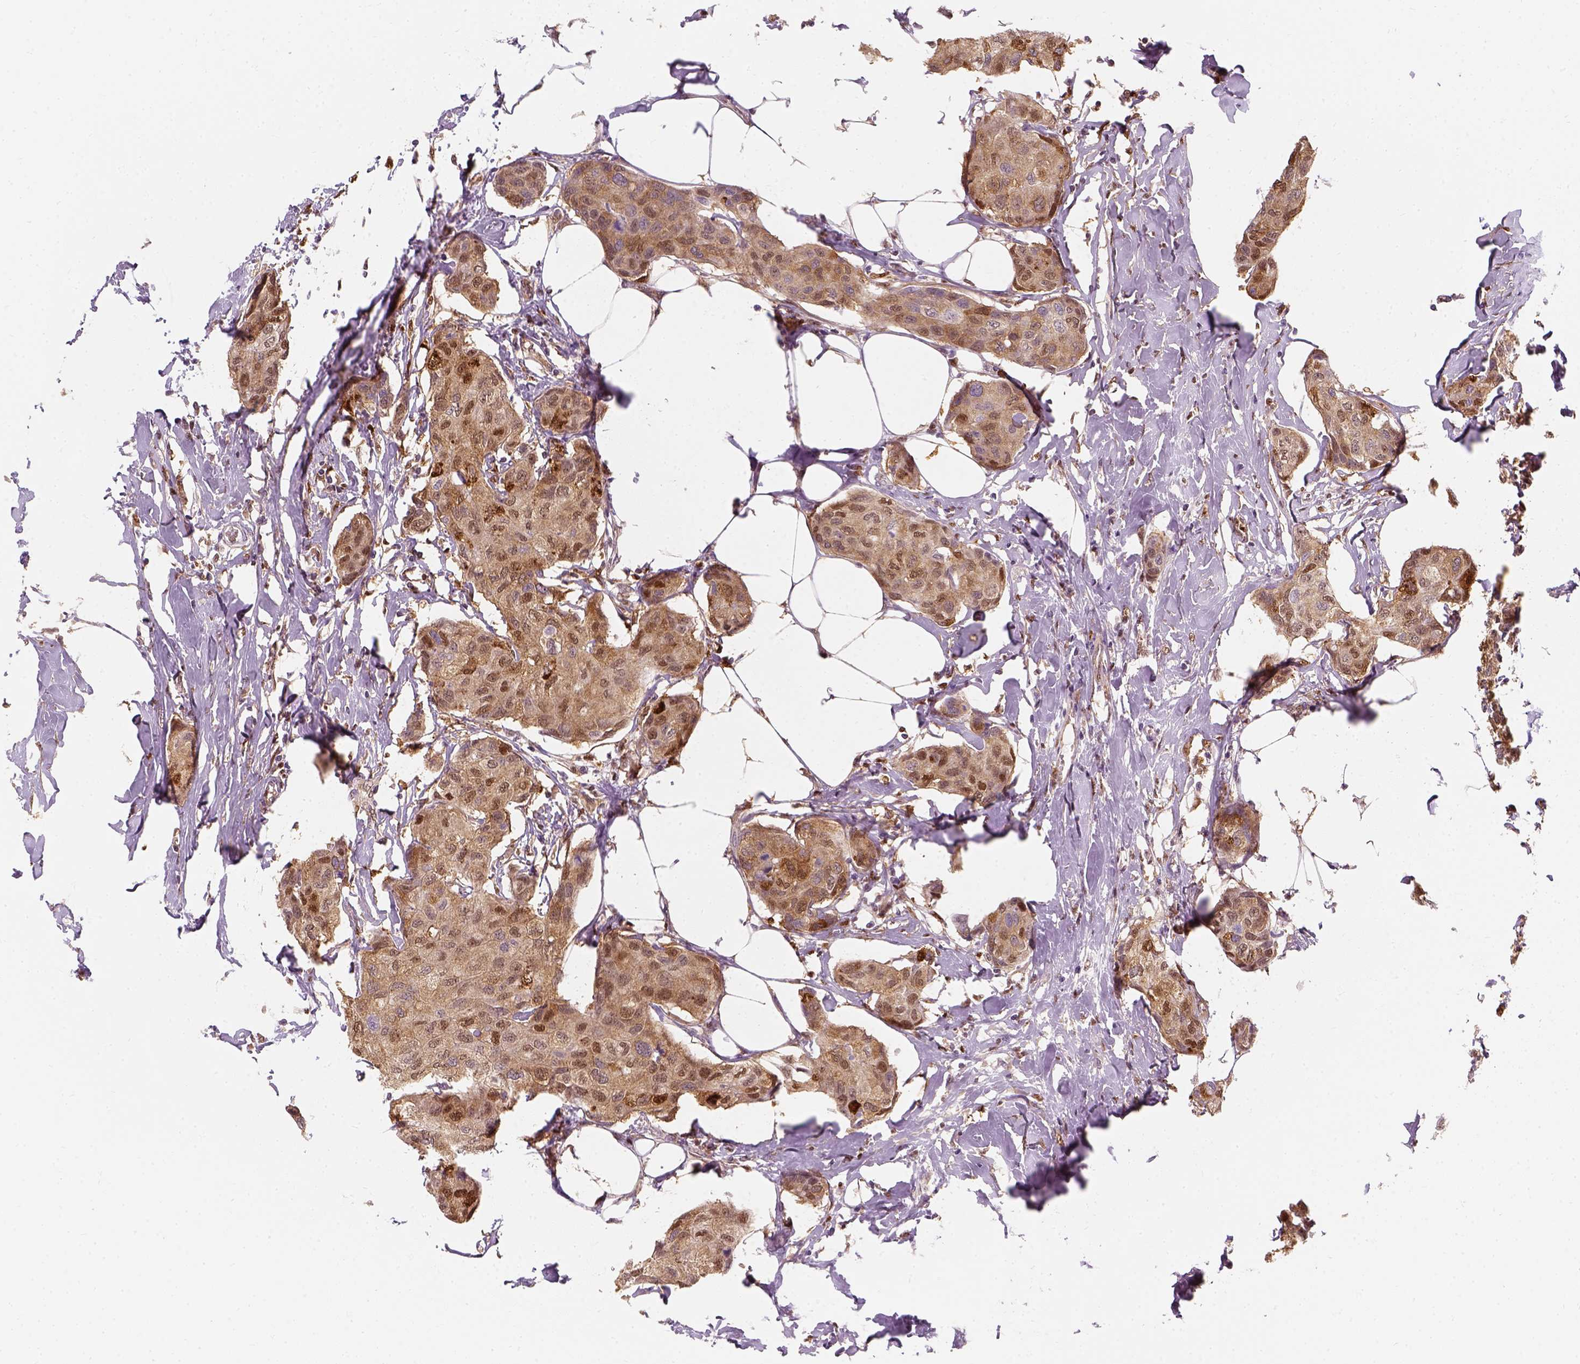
{"staining": {"intensity": "moderate", "quantity": "25%-75%", "location": "cytoplasmic/membranous,nuclear"}, "tissue": "breast cancer", "cell_type": "Tumor cells", "image_type": "cancer", "snomed": [{"axis": "morphology", "description": "Duct carcinoma"}, {"axis": "topography", "description": "Breast"}], "caption": "Intraductal carcinoma (breast) tissue reveals moderate cytoplasmic/membranous and nuclear staining in approximately 25%-75% of tumor cells, visualized by immunohistochemistry.", "gene": "SQSTM1", "patient": {"sex": "female", "age": 80}}